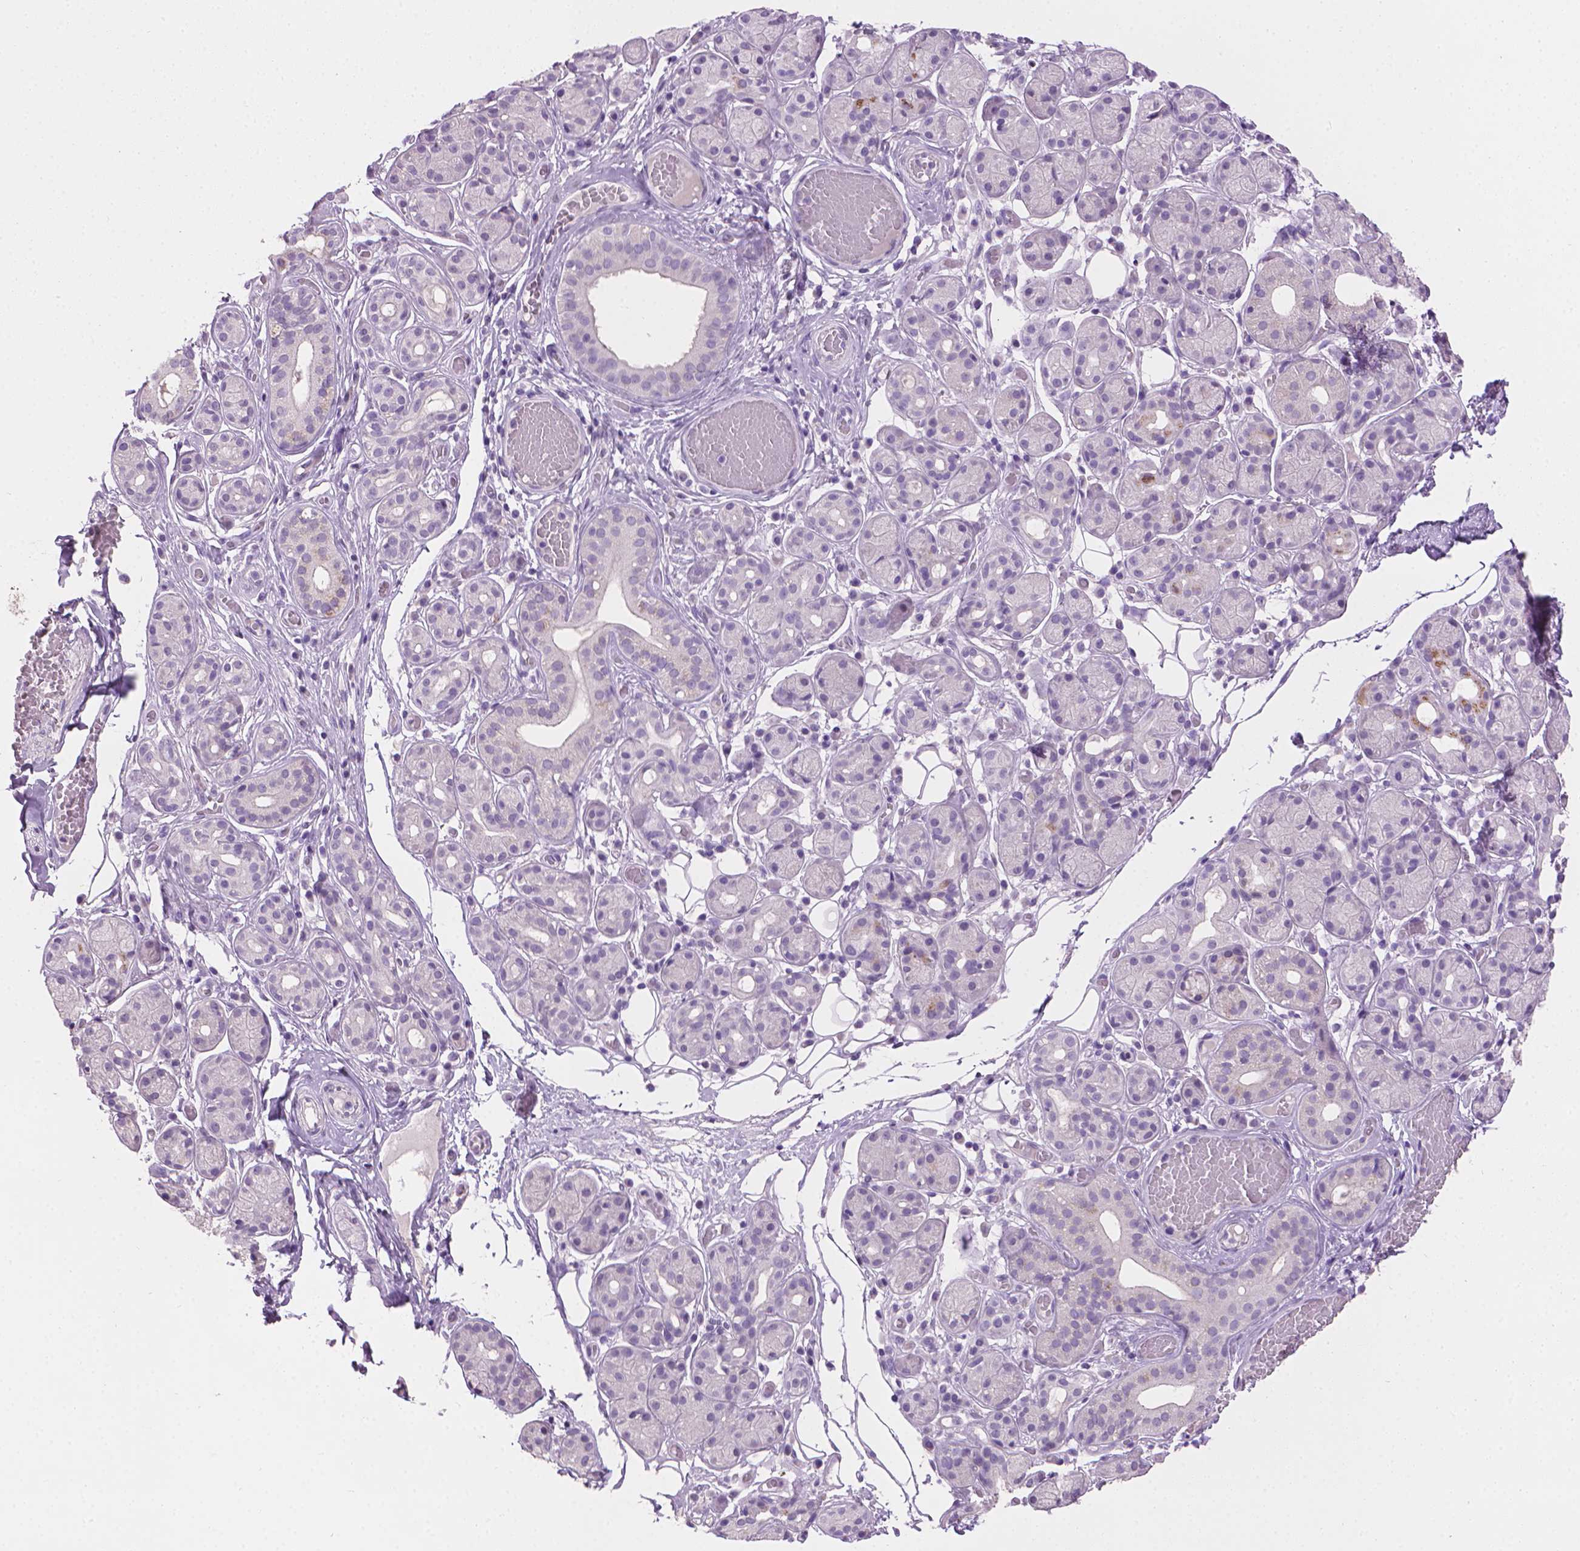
{"staining": {"intensity": "negative", "quantity": "none", "location": "none"}, "tissue": "salivary gland", "cell_type": "Glandular cells", "image_type": "normal", "snomed": [{"axis": "morphology", "description": "Normal tissue, NOS"}, {"axis": "topography", "description": "Salivary gland"}, {"axis": "topography", "description": "Peripheral nerve tissue"}], "caption": "An IHC micrograph of normal salivary gland is shown. There is no staining in glandular cells of salivary gland.", "gene": "MLANA", "patient": {"sex": "male", "age": 71}}